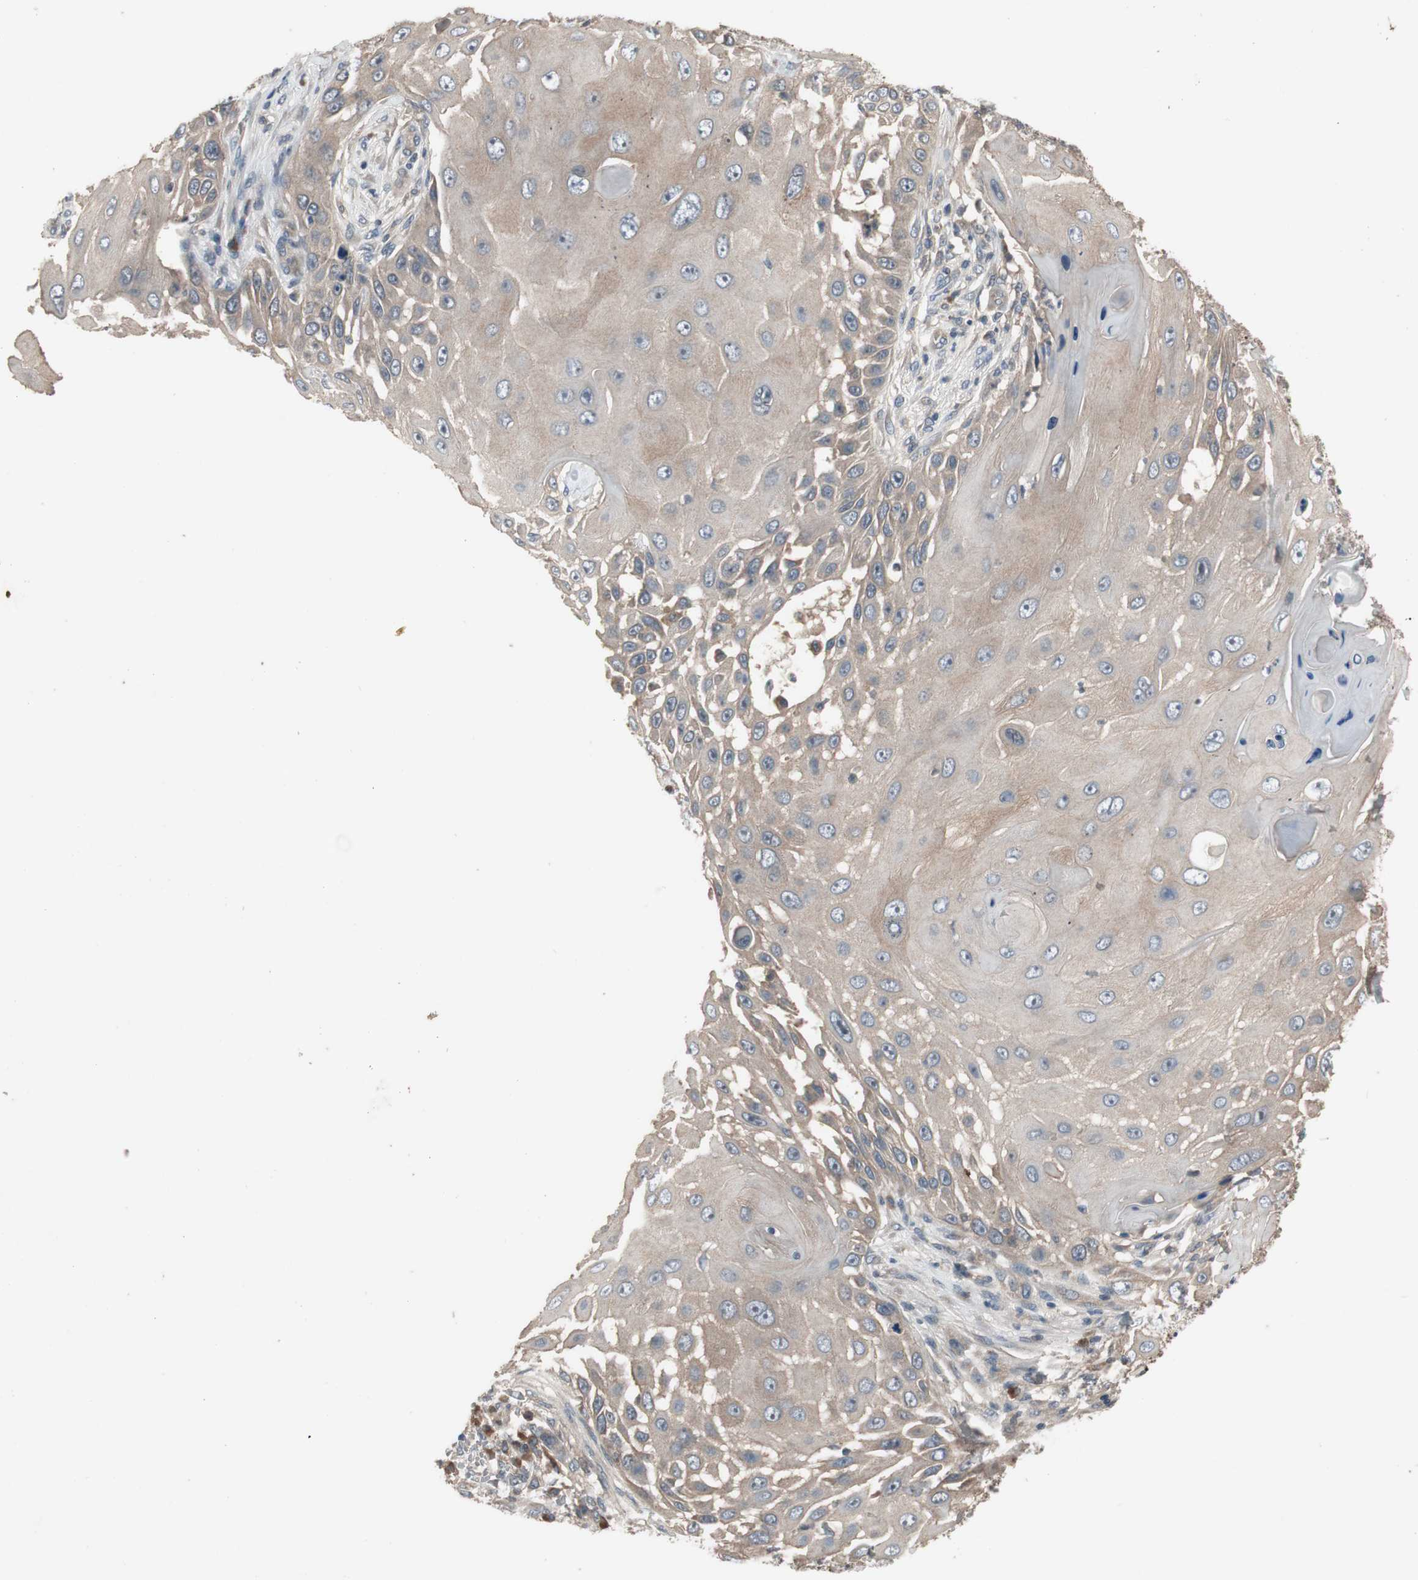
{"staining": {"intensity": "weak", "quantity": ">75%", "location": "cytoplasmic/membranous"}, "tissue": "skin cancer", "cell_type": "Tumor cells", "image_type": "cancer", "snomed": [{"axis": "morphology", "description": "Squamous cell carcinoma, NOS"}, {"axis": "topography", "description": "Skin"}], "caption": "Protein staining demonstrates weak cytoplasmic/membranous expression in approximately >75% of tumor cells in squamous cell carcinoma (skin). The protein is shown in brown color, while the nuclei are stained blue.", "gene": "NSF", "patient": {"sex": "female", "age": 44}}